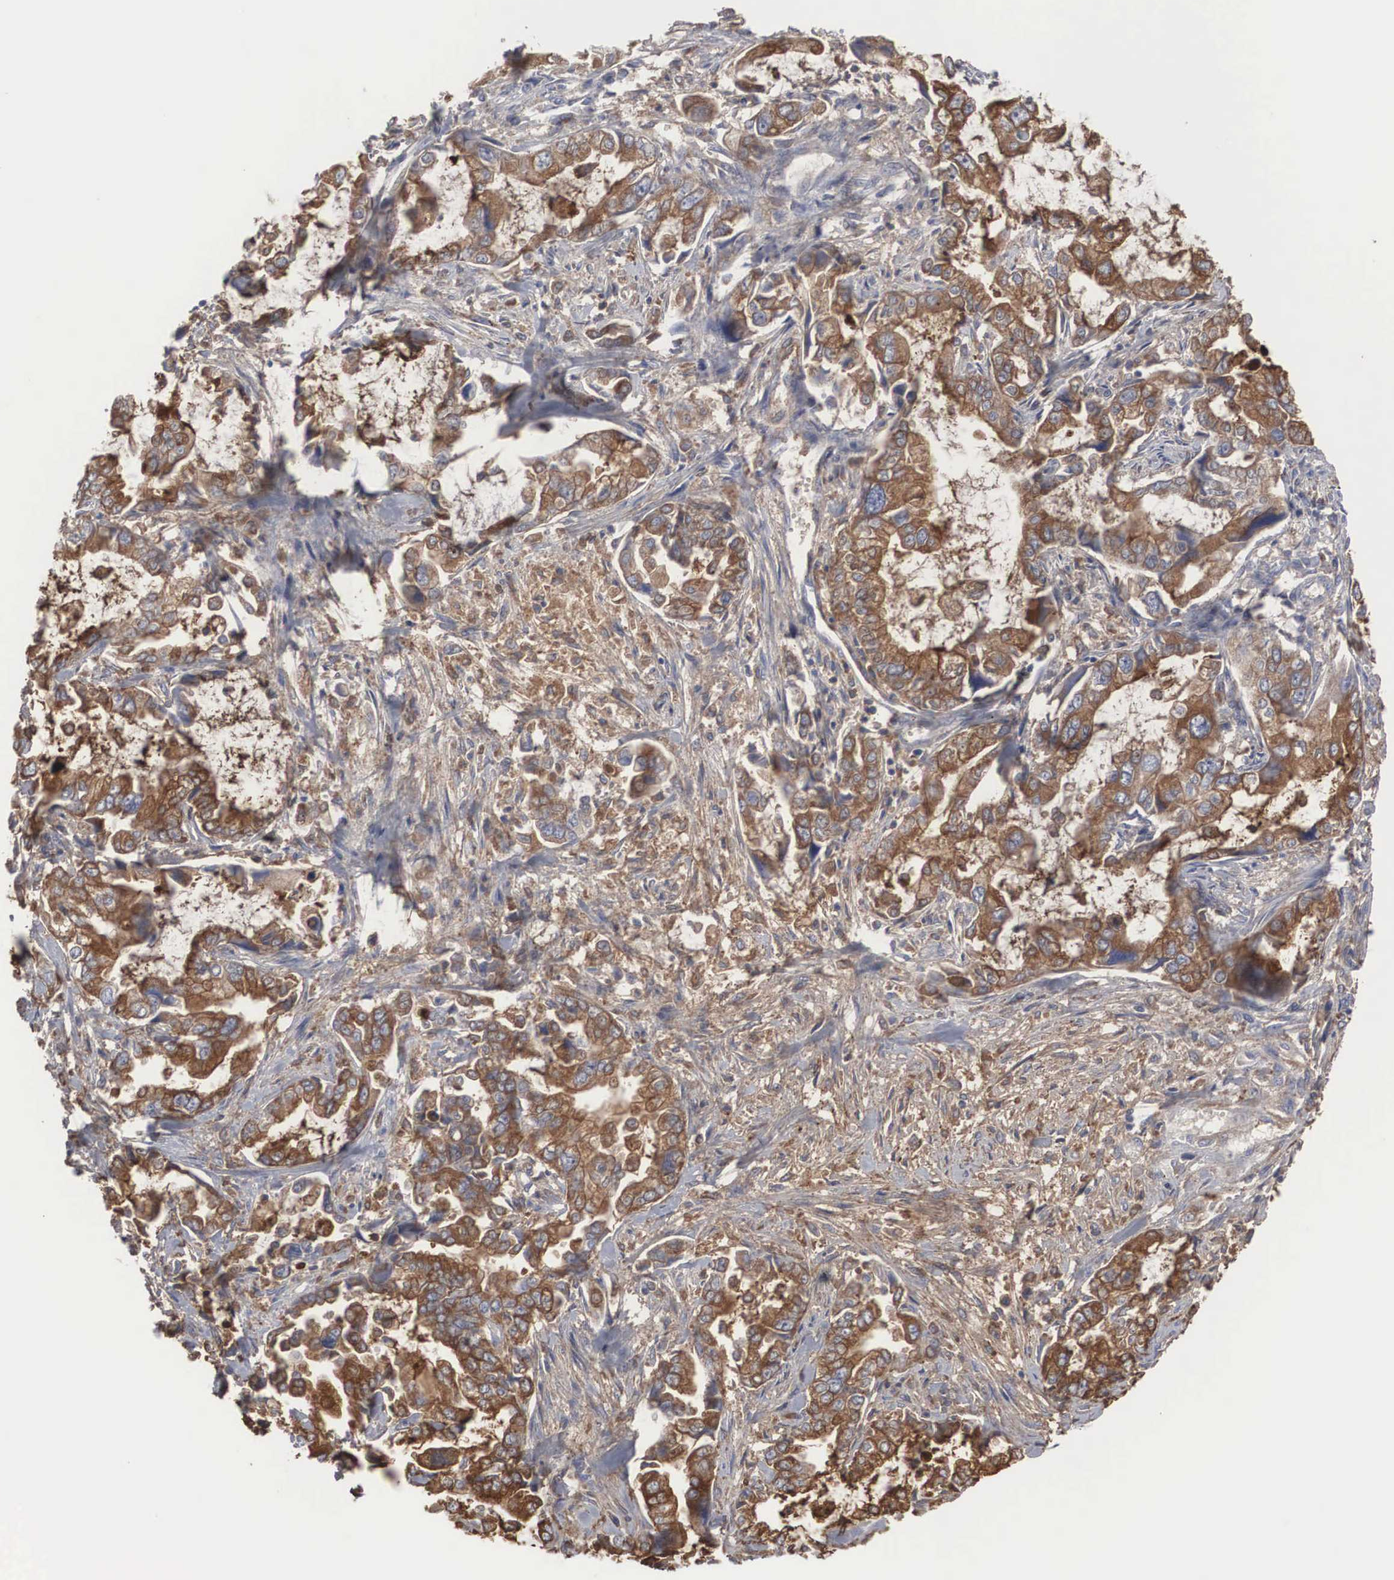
{"staining": {"intensity": "moderate", "quantity": ">75%", "location": "cytoplasmic/membranous"}, "tissue": "stomach cancer", "cell_type": "Tumor cells", "image_type": "cancer", "snomed": [{"axis": "morphology", "description": "Adenocarcinoma, NOS"}, {"axis": "topography", "description": "Pancreas"}, {"axis": "topography", "description": "Stomach, upper"}], "caption": "Immunohistochemical staining of human stomach cancer (adenocarcinoma) demonstrates medium levels of moderate cytoplasmic/membranous protein expression in approximately >75% of tumor cells.", "gene": "LGALS3BP", "patient": {"sex": "male", "age": 77}}